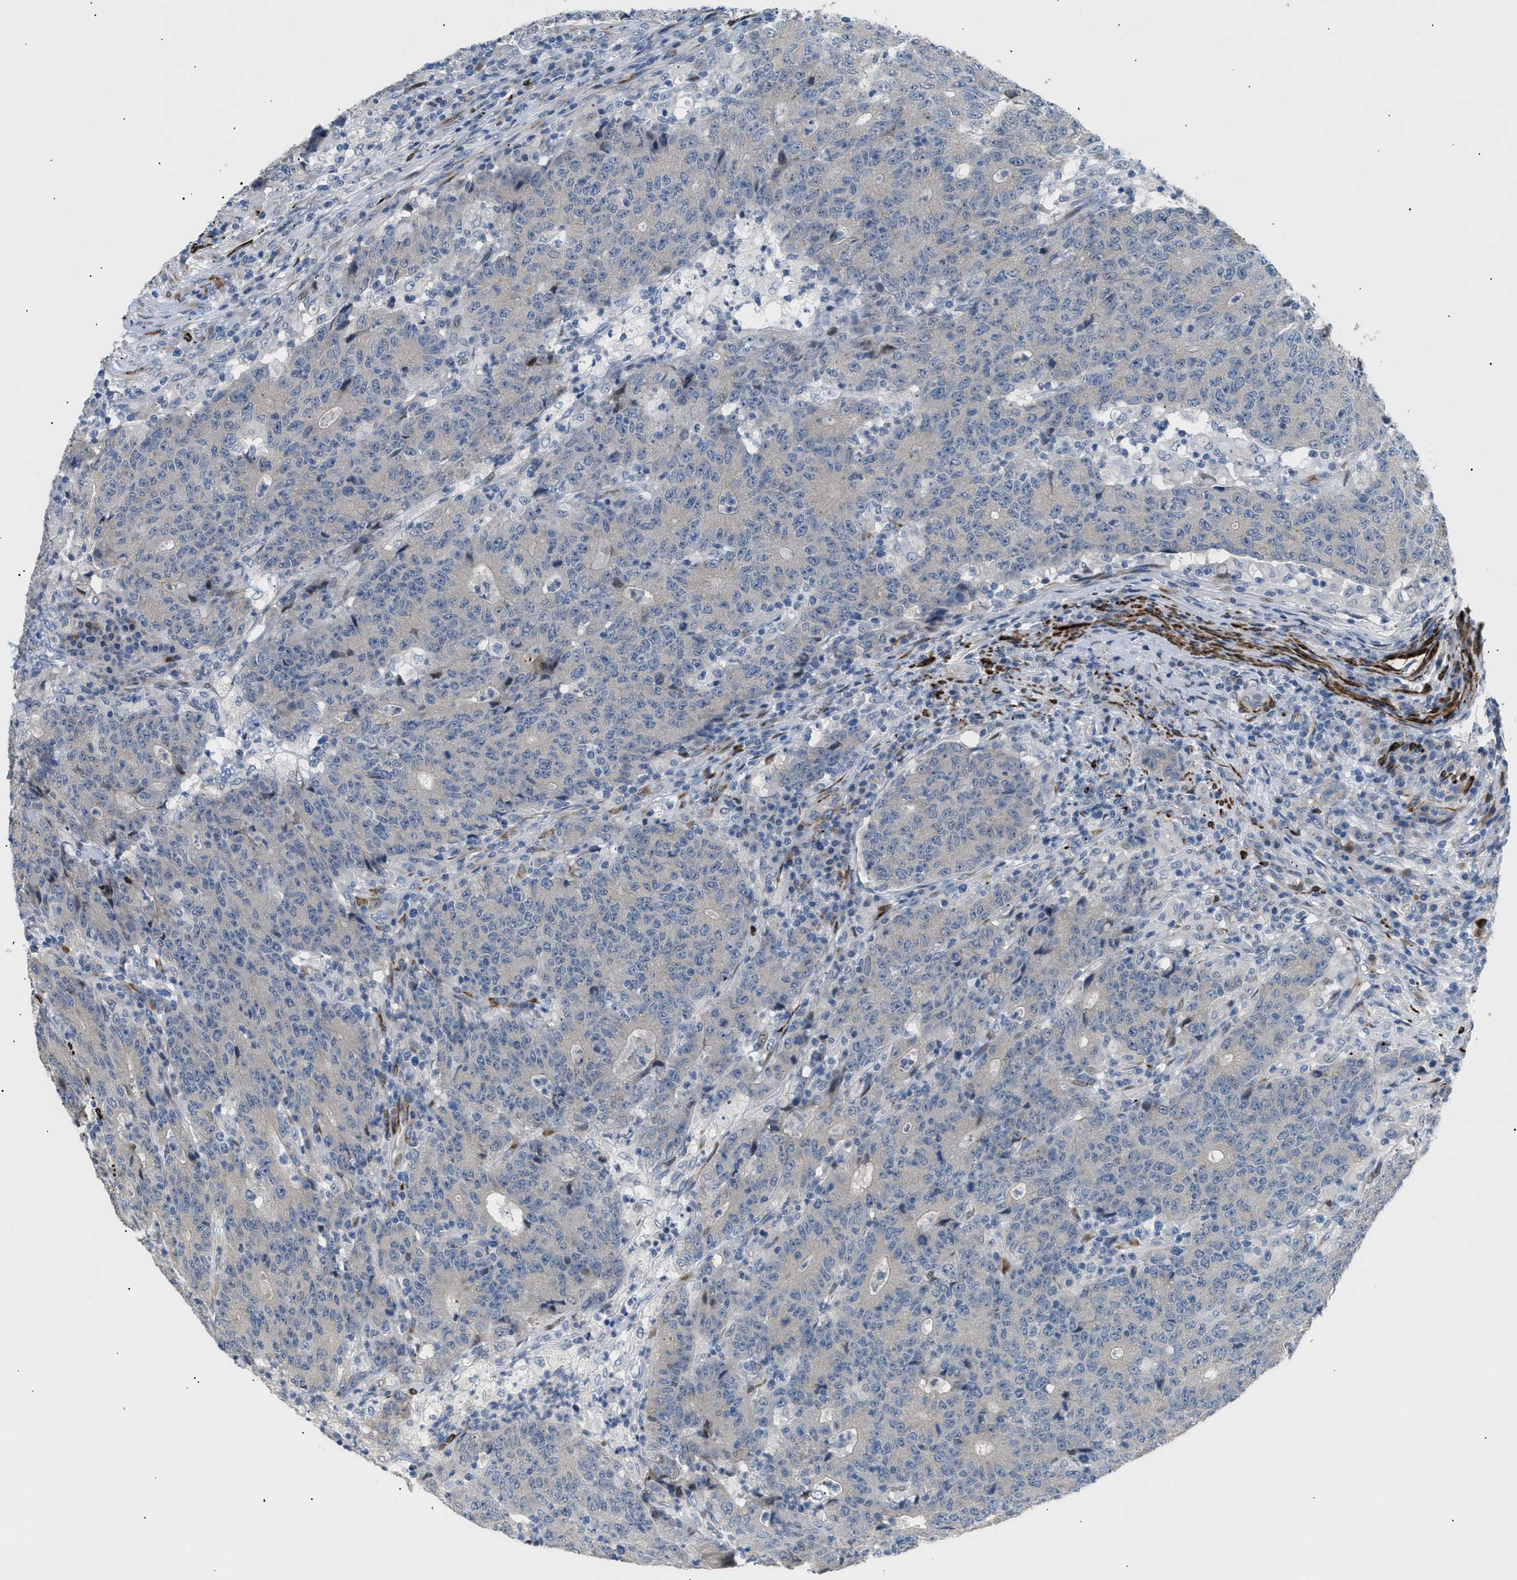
{"staining": {"intensity": "negative", "quantity": "none", "location": "none"}, "tissue": "colorectal cancer", "cell_type": "Tumor cells", "image_type": "cancer", "snomed": [{"axis": "morphology", "description": "Normal tissue, NOS"}, {"axis": "morphology", "description": "Adenocarcinoma, NOS"}, {"axis": "topography", "description": "Colon"}], "caption": "Protein analysis of colorectal cancer (adenocarcinoma) exhibits no significant expression in tumor cells. (Brightfield microscopy of DAB (3,3'-diaminobenzidine) immunohistochemistry at high magnification).", "gene": "ICA1", "patient": {"sex": "female", "age": 75}}